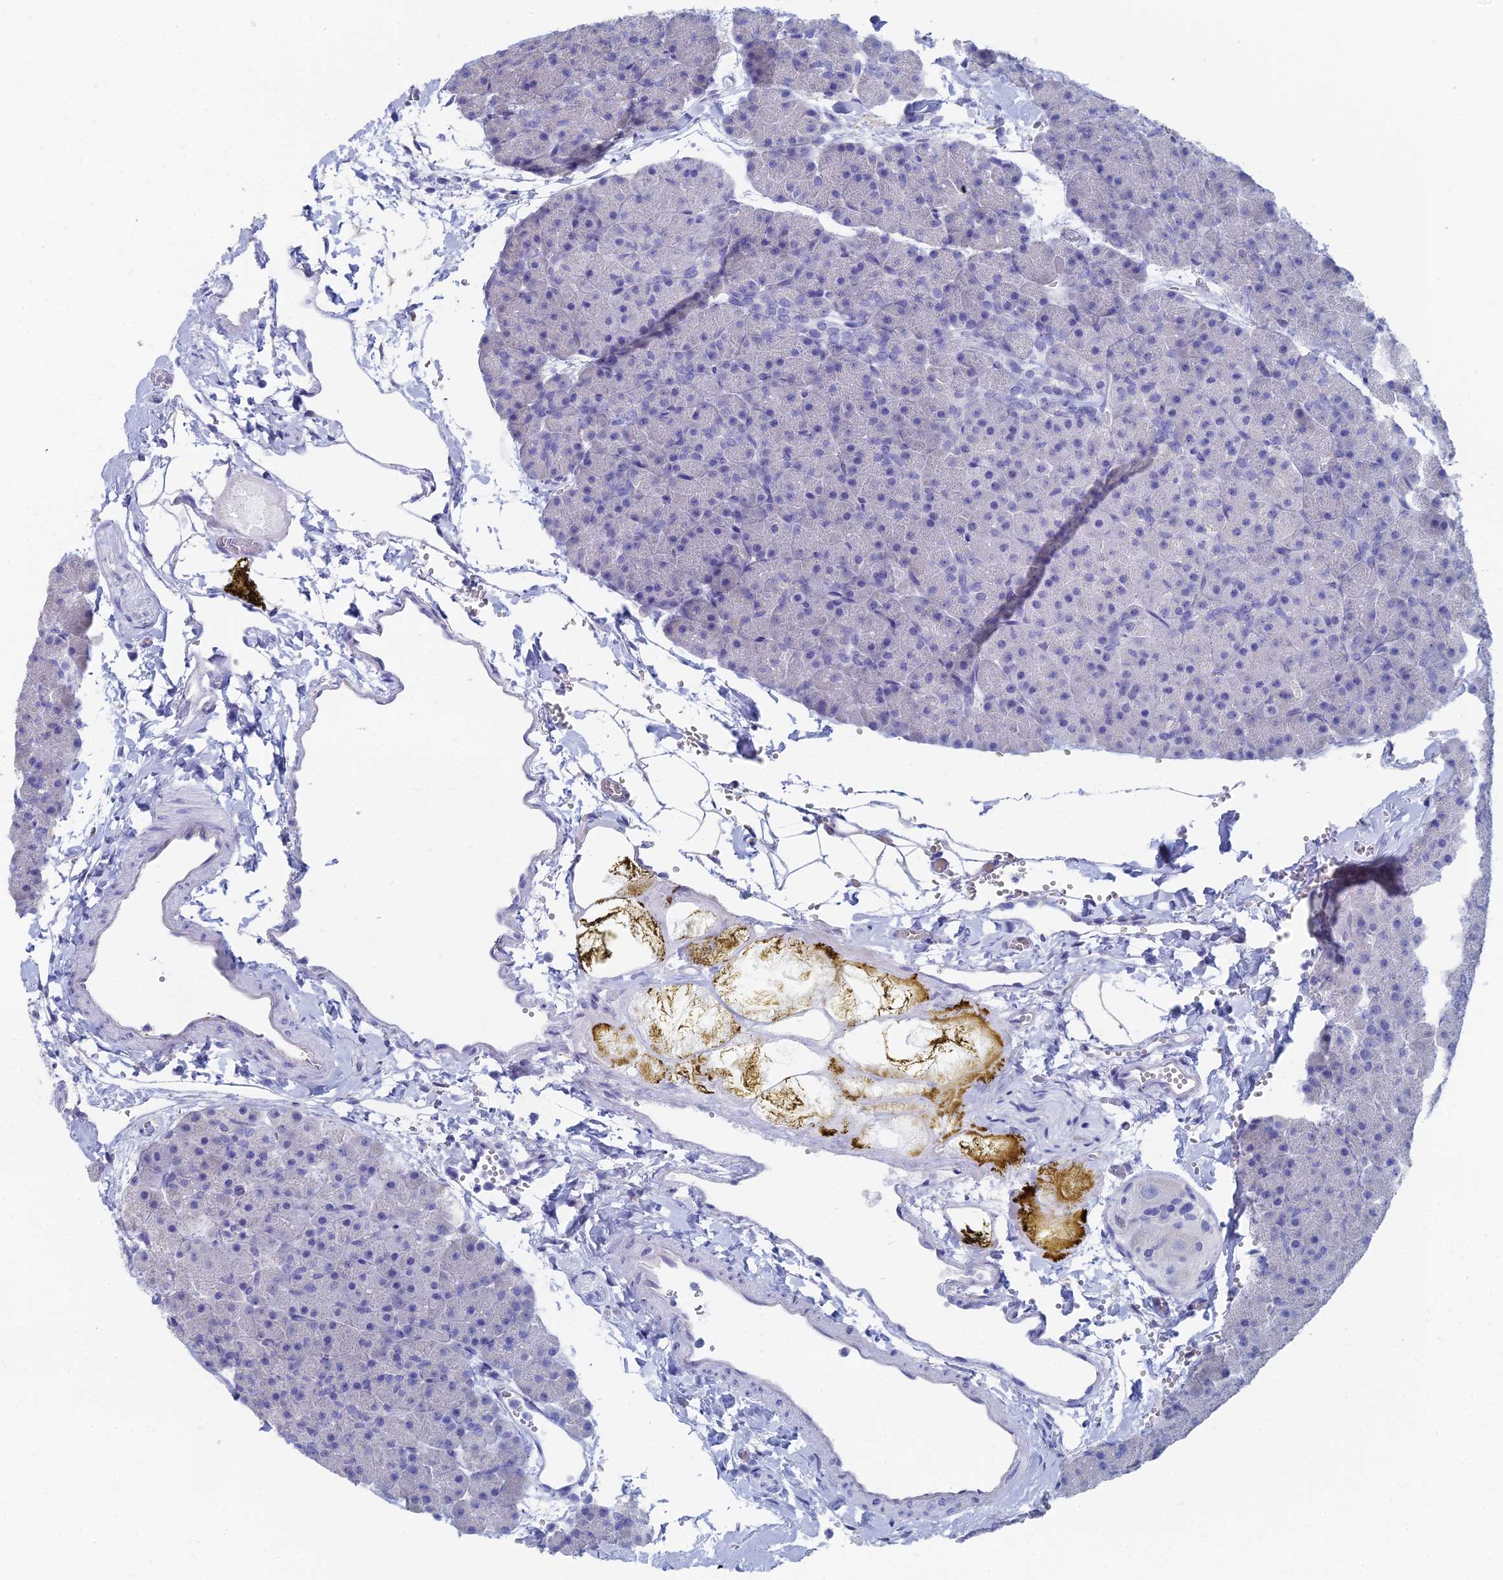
{"staining": {"intensity": "negative", "quantity": "none", "location": "none"}, "tissue": "pancreas", "cell_type": "Exocrine glandular cells", "image_type": "normal", "snomed": [{"axis": "morphology", "description": "Normal tissue, NOS"}, {"axis": "topography", "description": "Pancreas"}], "caption": "High magnification brightfield microscopy of benign pancreas stained with DAB (brown) and counterstained with hematoxylin (blue): exocrine glandular cells show no significant expression. (IHC, brightfield microscopy, high magnification).", "gene": "TNNT3", "patient": {"sex": "male", "age": 36}}